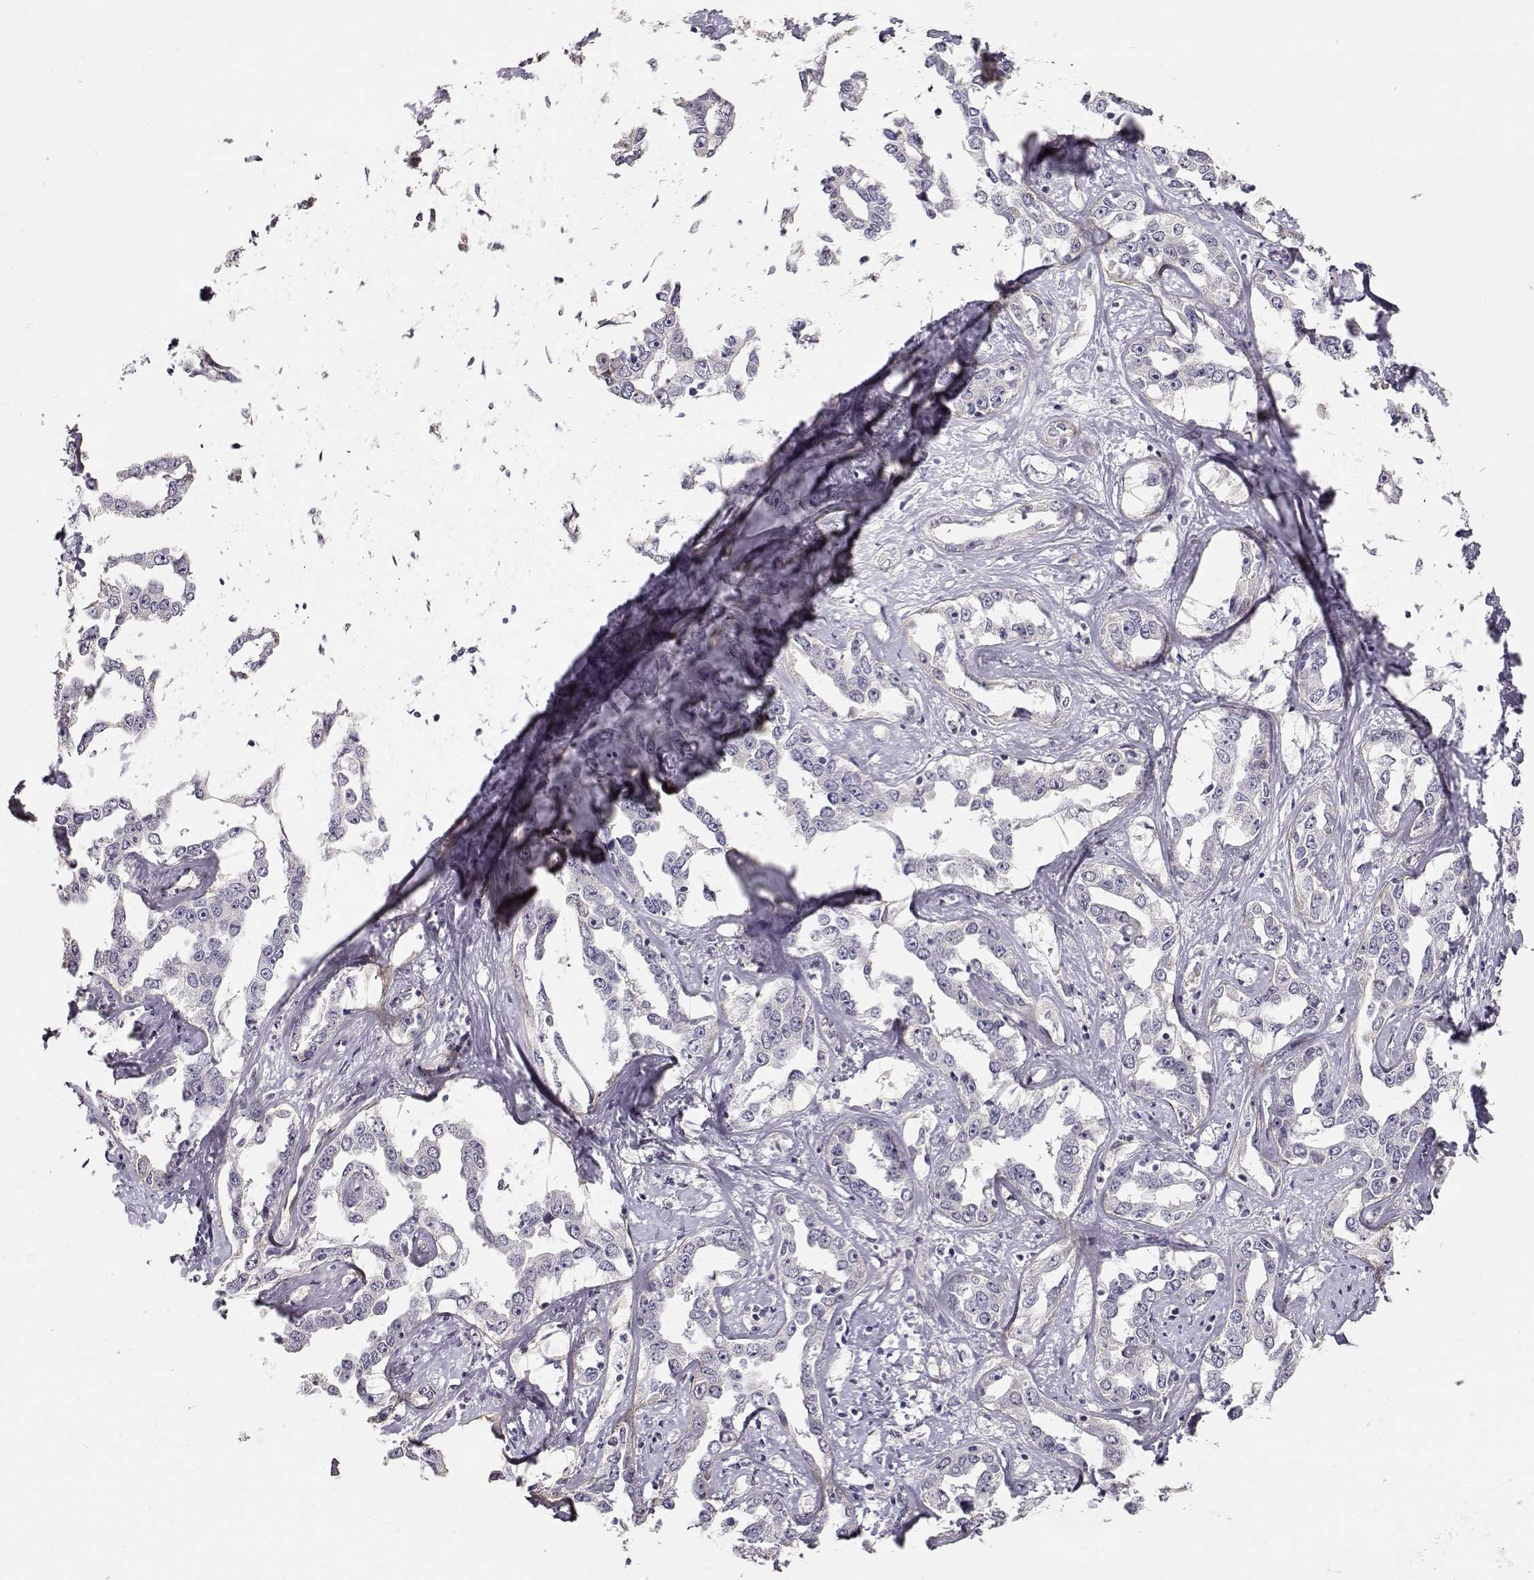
{"staining": {"intensity": "negative", "quantity": "none", "location": "none"}, "tissue": "liver cancer", "cell_type": "Tumor cells", "image_type": "cancer", "snomed": [{"axis": "morphology", "description": "Cholangiocarcinoma"}, {"axis": "topography", "description": "Liver"}], "caption": "Tumor cells show no significant staining in liver cancer.", "gene": "LAMA5", "patient": {"sex": "male", "age": 59}}